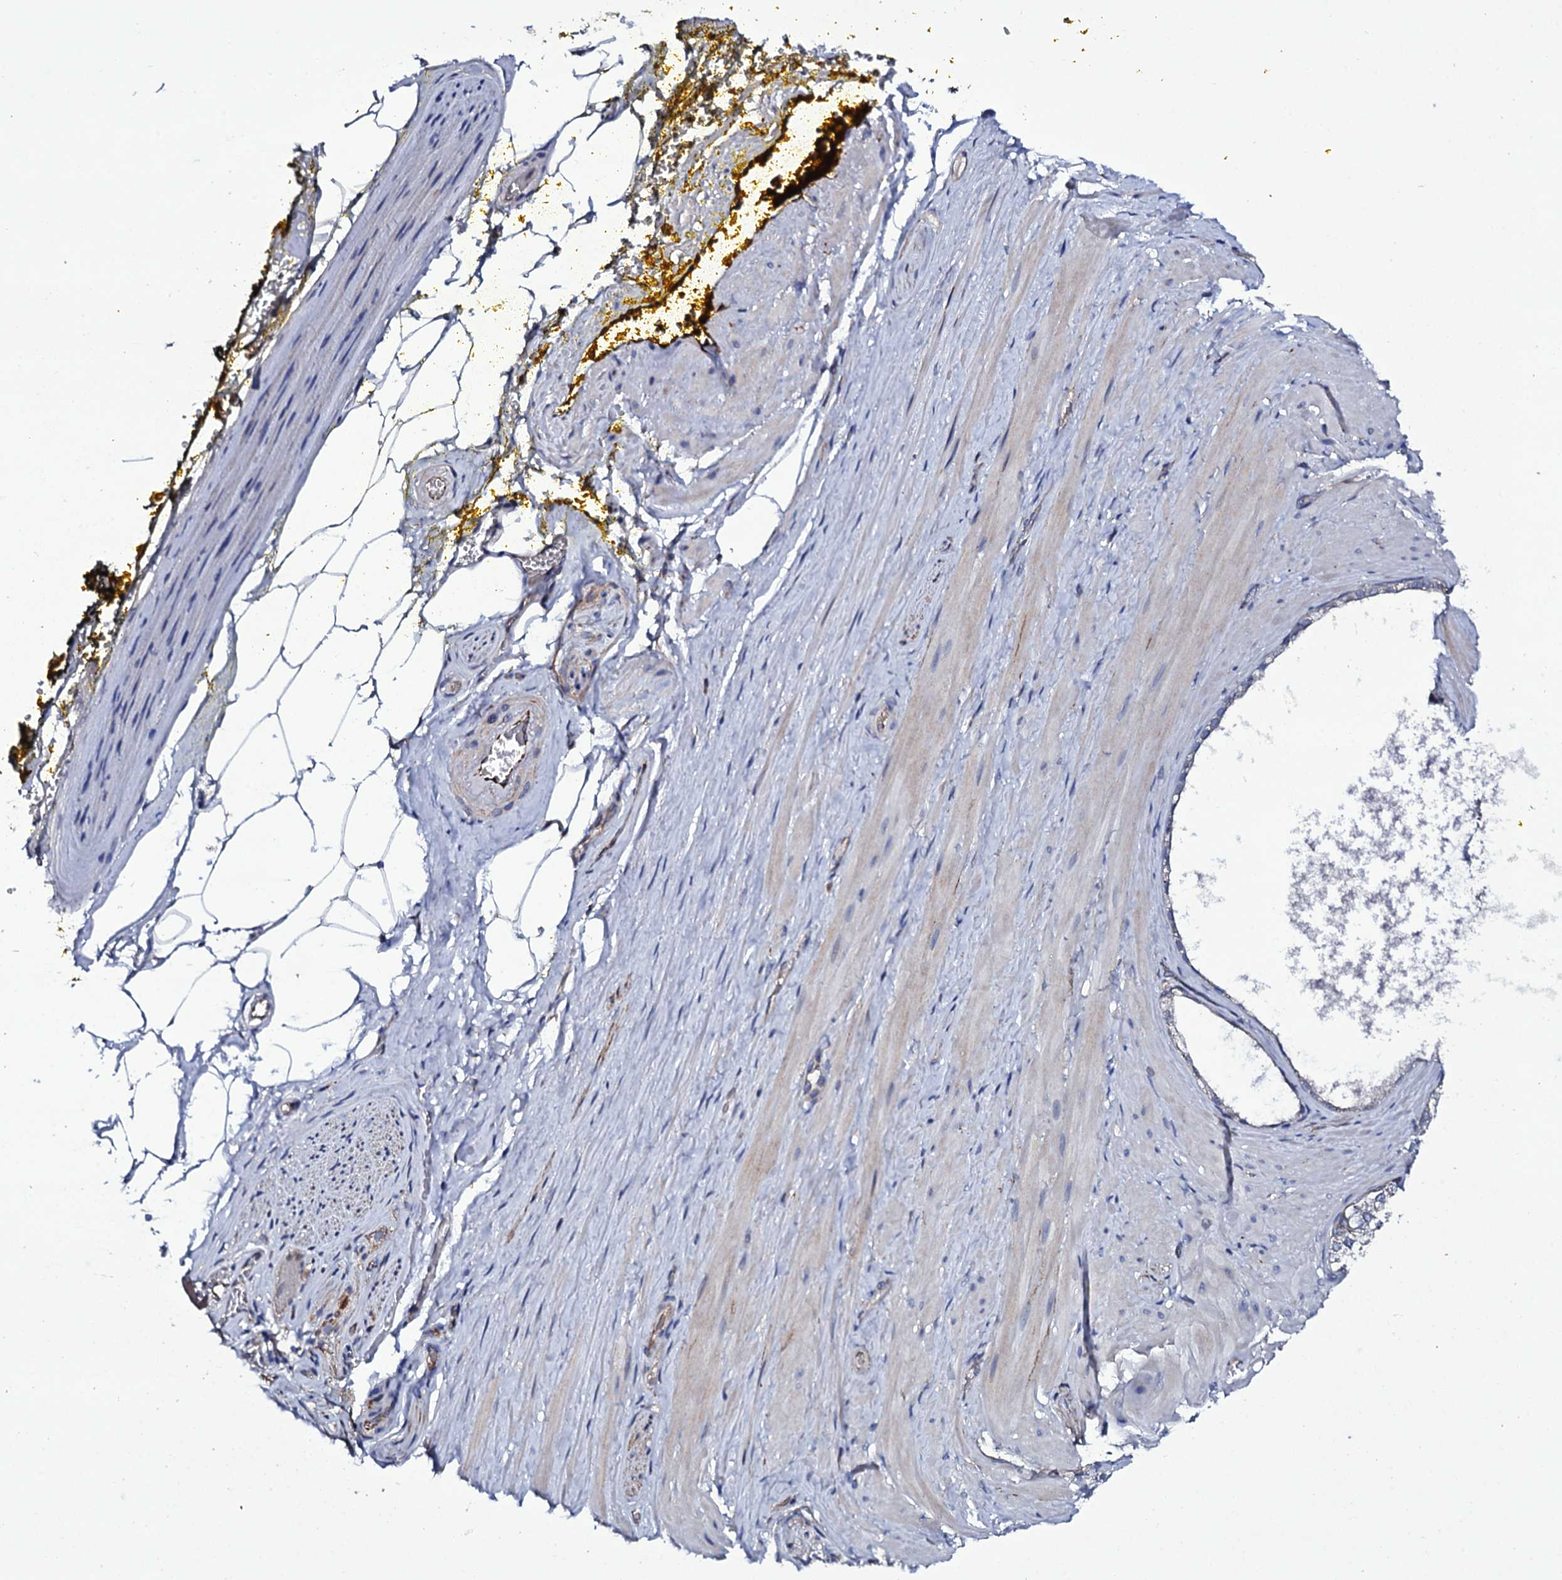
{"staining": {"intensity": "moderate", "quantity": "<25%", "location": "cytoplasmic/membranous"}, "tissue": "adipose tissue", "cell_type": "Adipocytes", "image_type": "normal", "snomed": [{"axis": "morphology", "description": "Normal tissue, NOS"}, {"axis": "morphology", "description": "Adenocarcinoma, Low grade"}, {"axis": "topography", "description": "Prostate"}, {"axis": "topography", "description": "Peripheral nerve tissue"}], "caption": "Adipocytes show low levels of moderate cytoplasmic/membranous staining in approximately <25% of cells in benign adipose tissue. The staining is performed using DAB brown chromogen to label protein expression. The nuclei are counter-stained blue using hematoxylin.", "gene": "BCL2L14", "patient": {"sex": "male", "age": 63}}